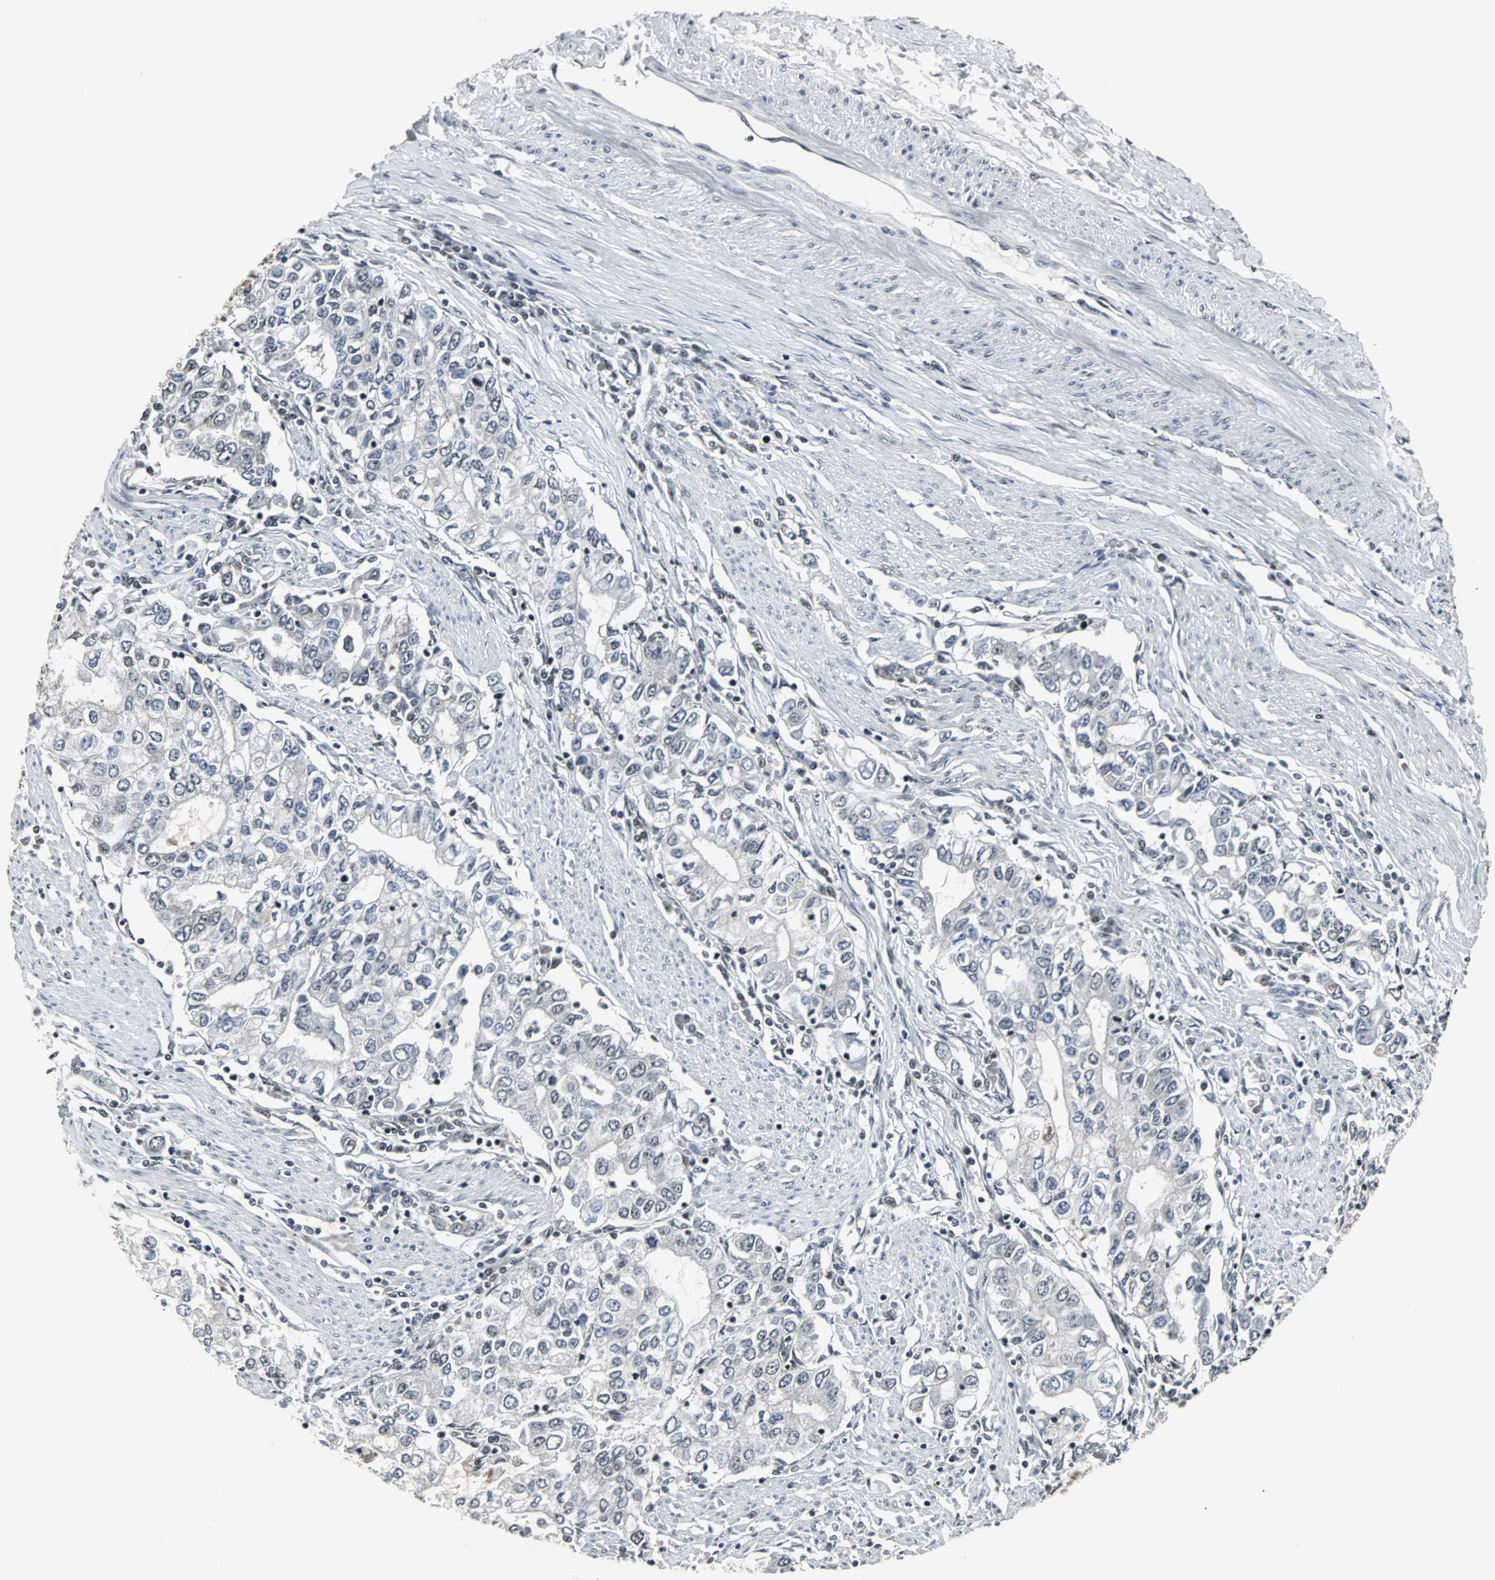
{"staining": {"intensity": "negative", "quantity": "none", "location": "none"}, "tissue": "stomach cancer", "cell_type": "Tumor cells", "image_type": "cancer", "snomed": [{"axis": "morphology", "description": "Adenocarcinoma, NOS"}, {"axis": "topography", "description": "Stomach, lower"}], "caption": "IHC histopathology image of stomach cancer stained for a protein (brown), which reveals no positivity in tumor cells.", "gene": "PNKP", "patient": {"sex": "female", "age": 72}}